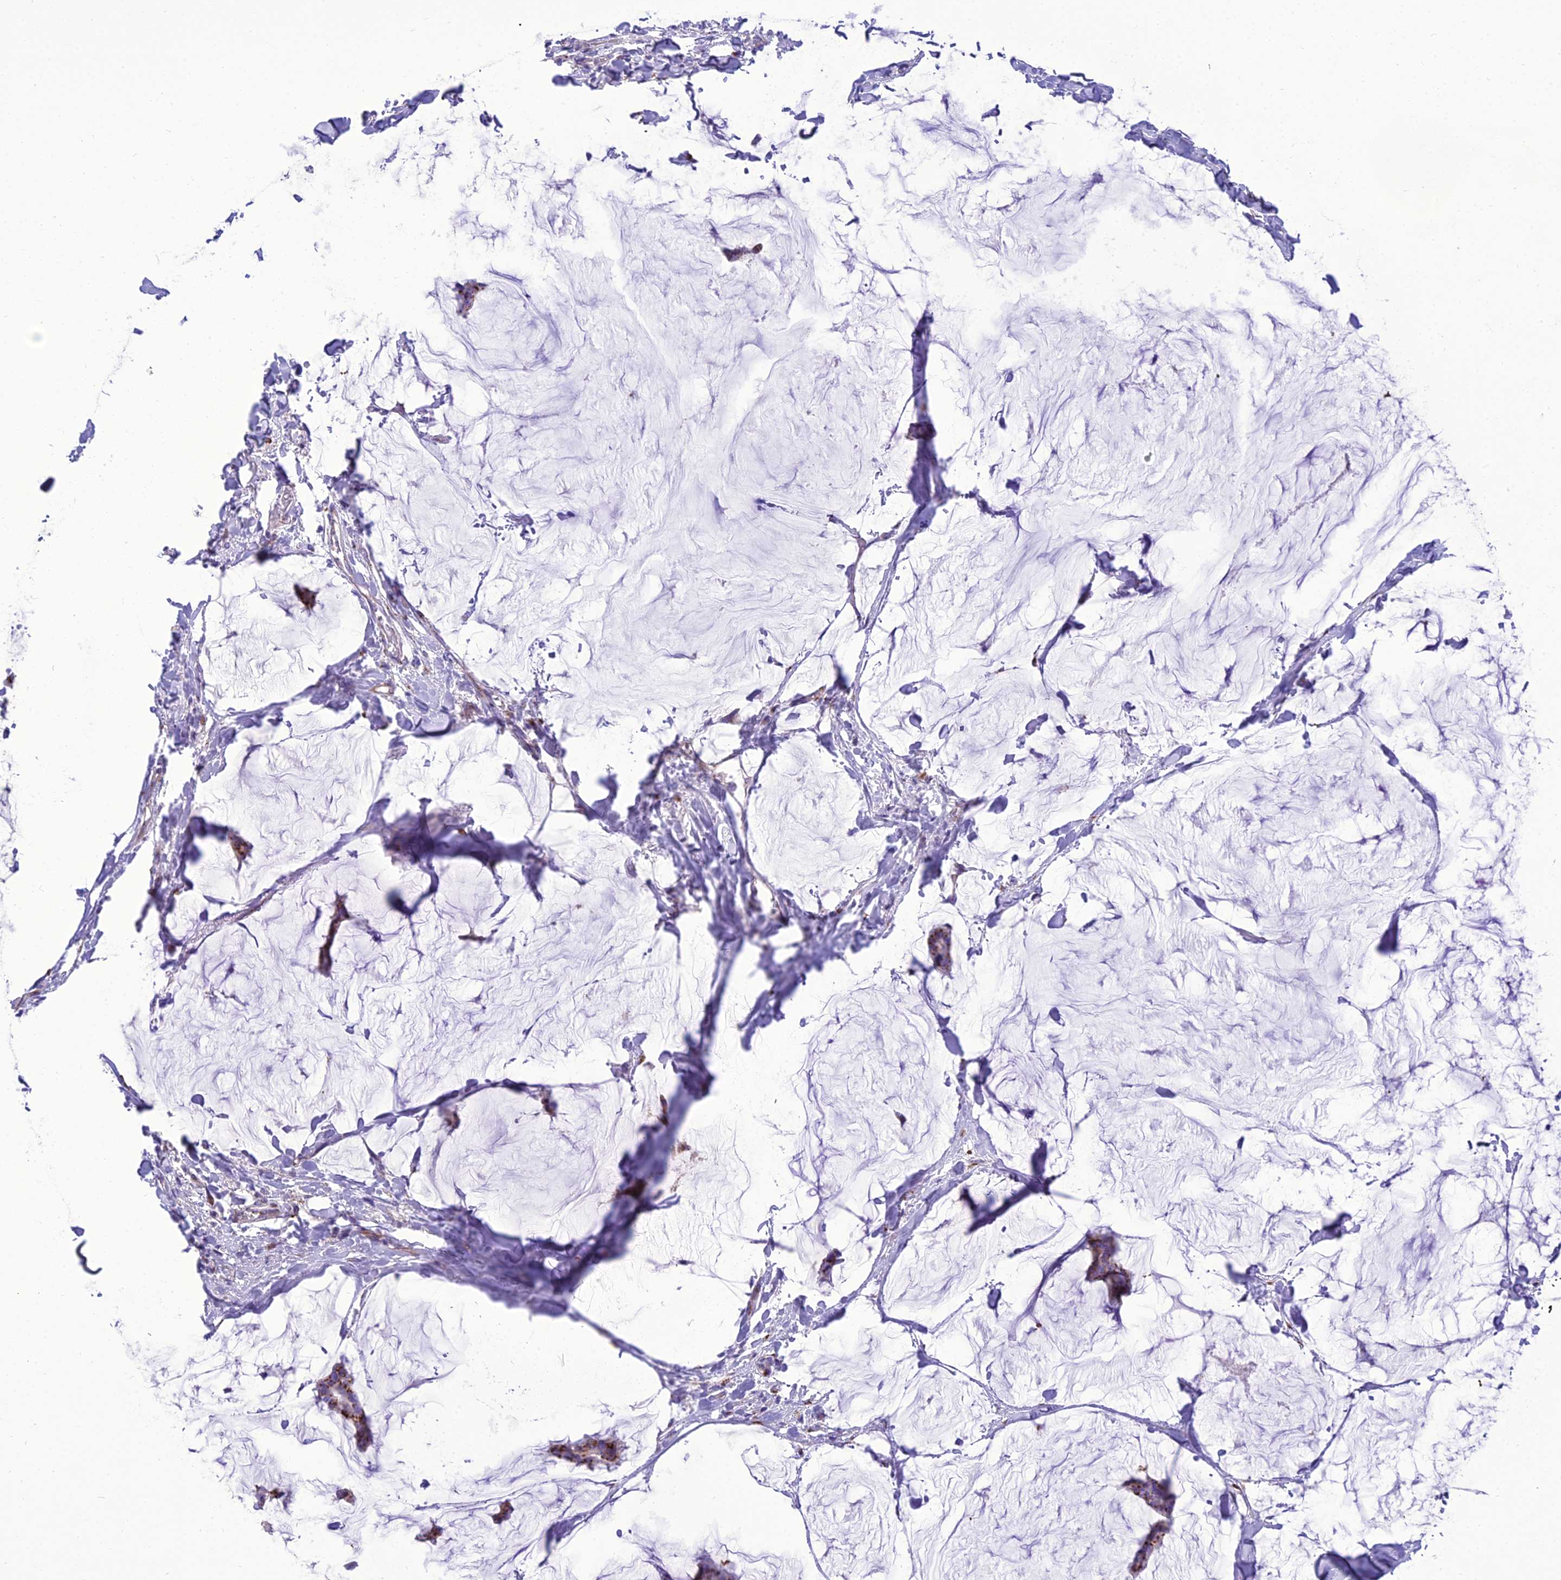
{"staining": {"intensity": "moderate", "quantity": ">75%", "location": "cytoplasmic/membranous"}, "tissue": "breast cancer", "cell_type": "Tumor cells", "image_type": "cancer", "snomed": [{"axis": "morphology", "description": "Duct carcinoma"}, {"axis": "topography", "description": "Breast"}], "caption": "Protein staining shows moderate cytoplasmic/membranous expression in about >75% of tumor cells in breast intraductal carcinoma.", "gene": "GOLM2", "patient": {"sex": "female", "age": 93}}